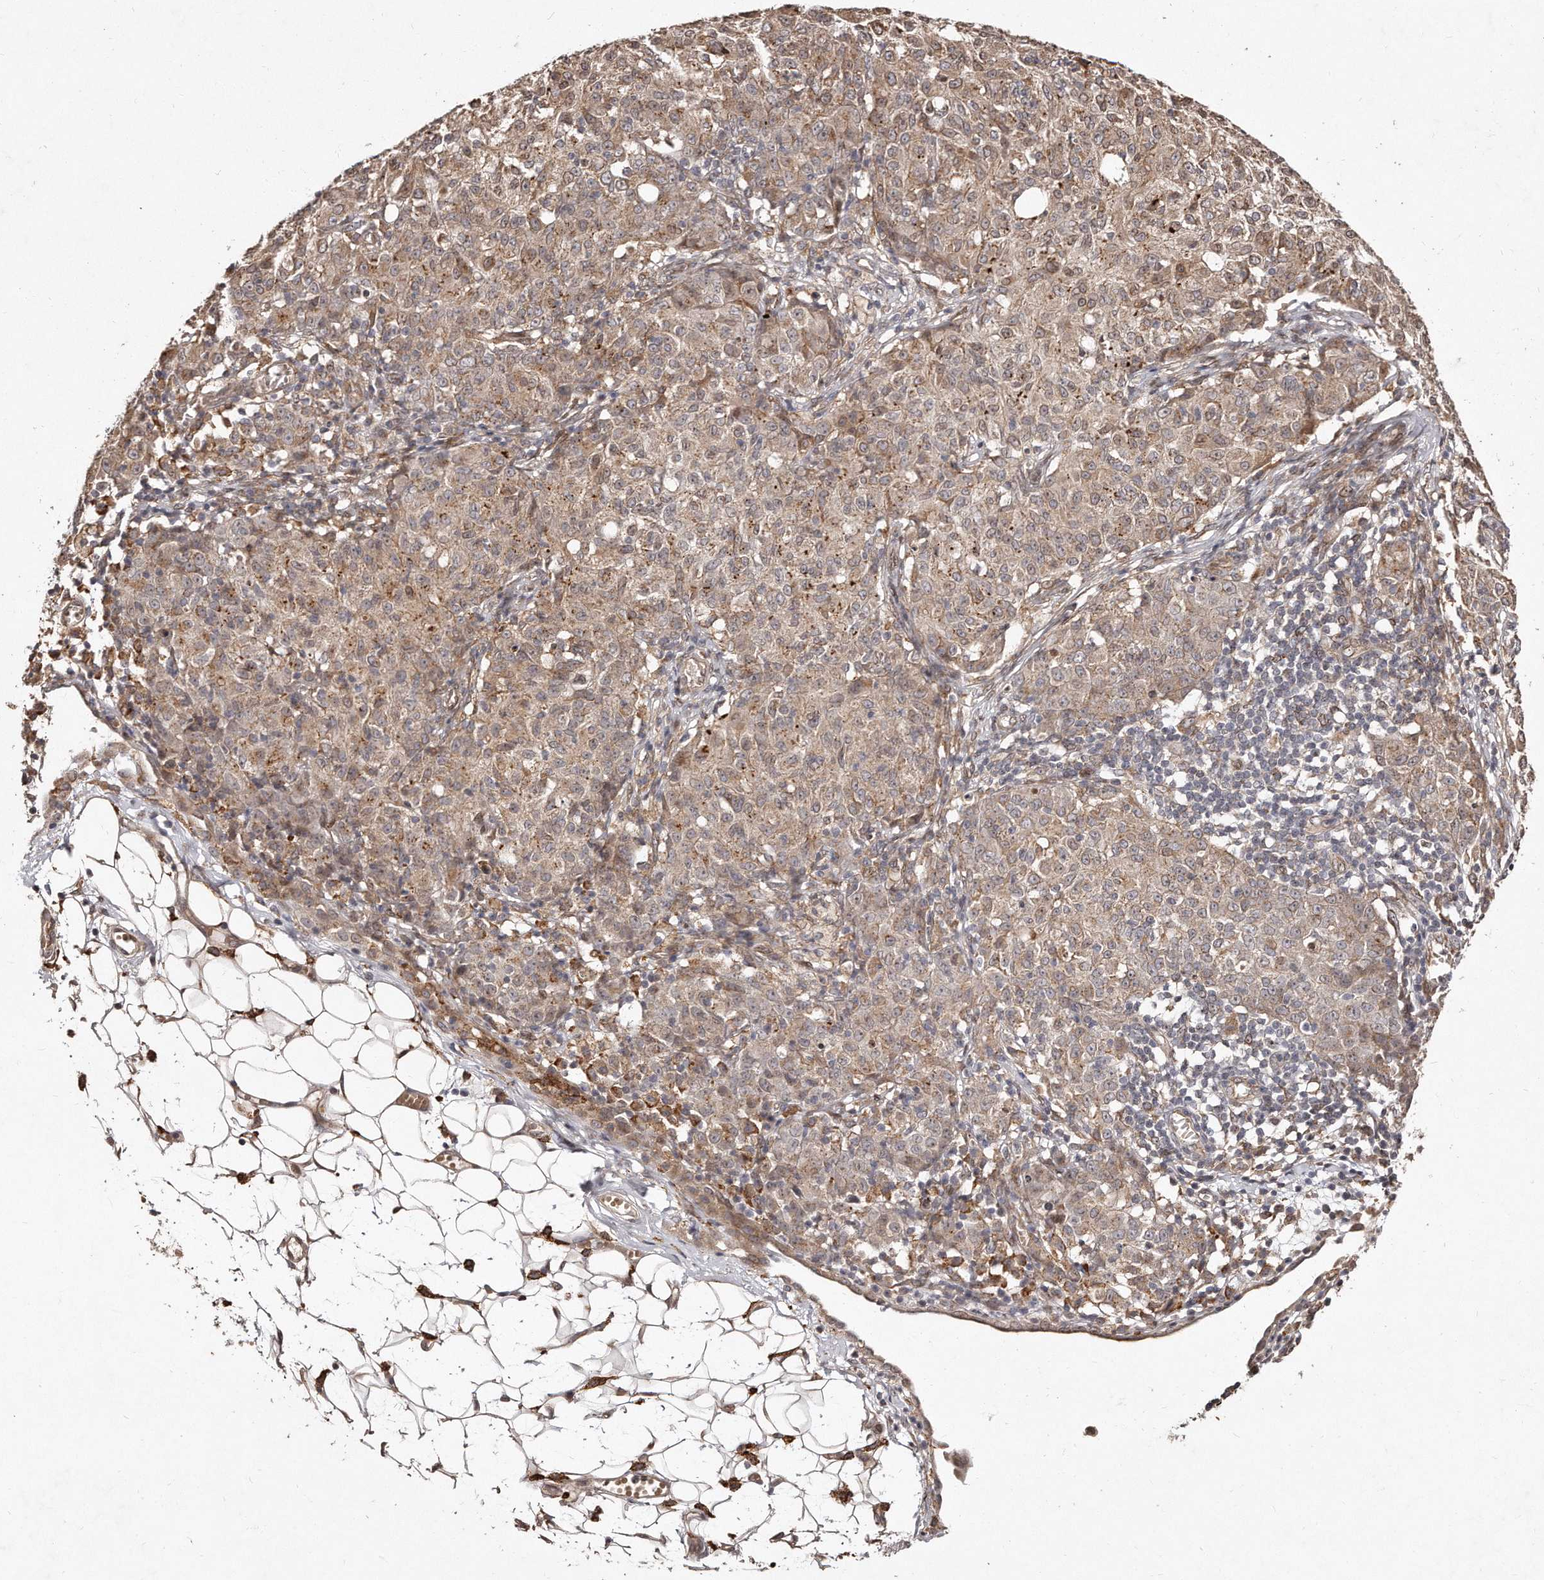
{"staining": {"intensity": "moderate", "quantity": ">75%", "location": "cytoplasmic/membranous"}, "tissue": "ovarian cancer", "cell_type": "Tumor cells", "image_type": "cancer", "snomed": [{"axis": "morphology", "description": "Carcinoma, endometroid"}, {"axis": "topography", "description": "Ovary"}], "caption": "There is medium levels of moderate cytoplasmic/membranous expression in tumor cells of ovarian endometroid carcinoma, as demonstrated by immunohistochemical staining (brown color).", "gene": "HASPIN", "patient": {"sex": "female", "age": 42}}